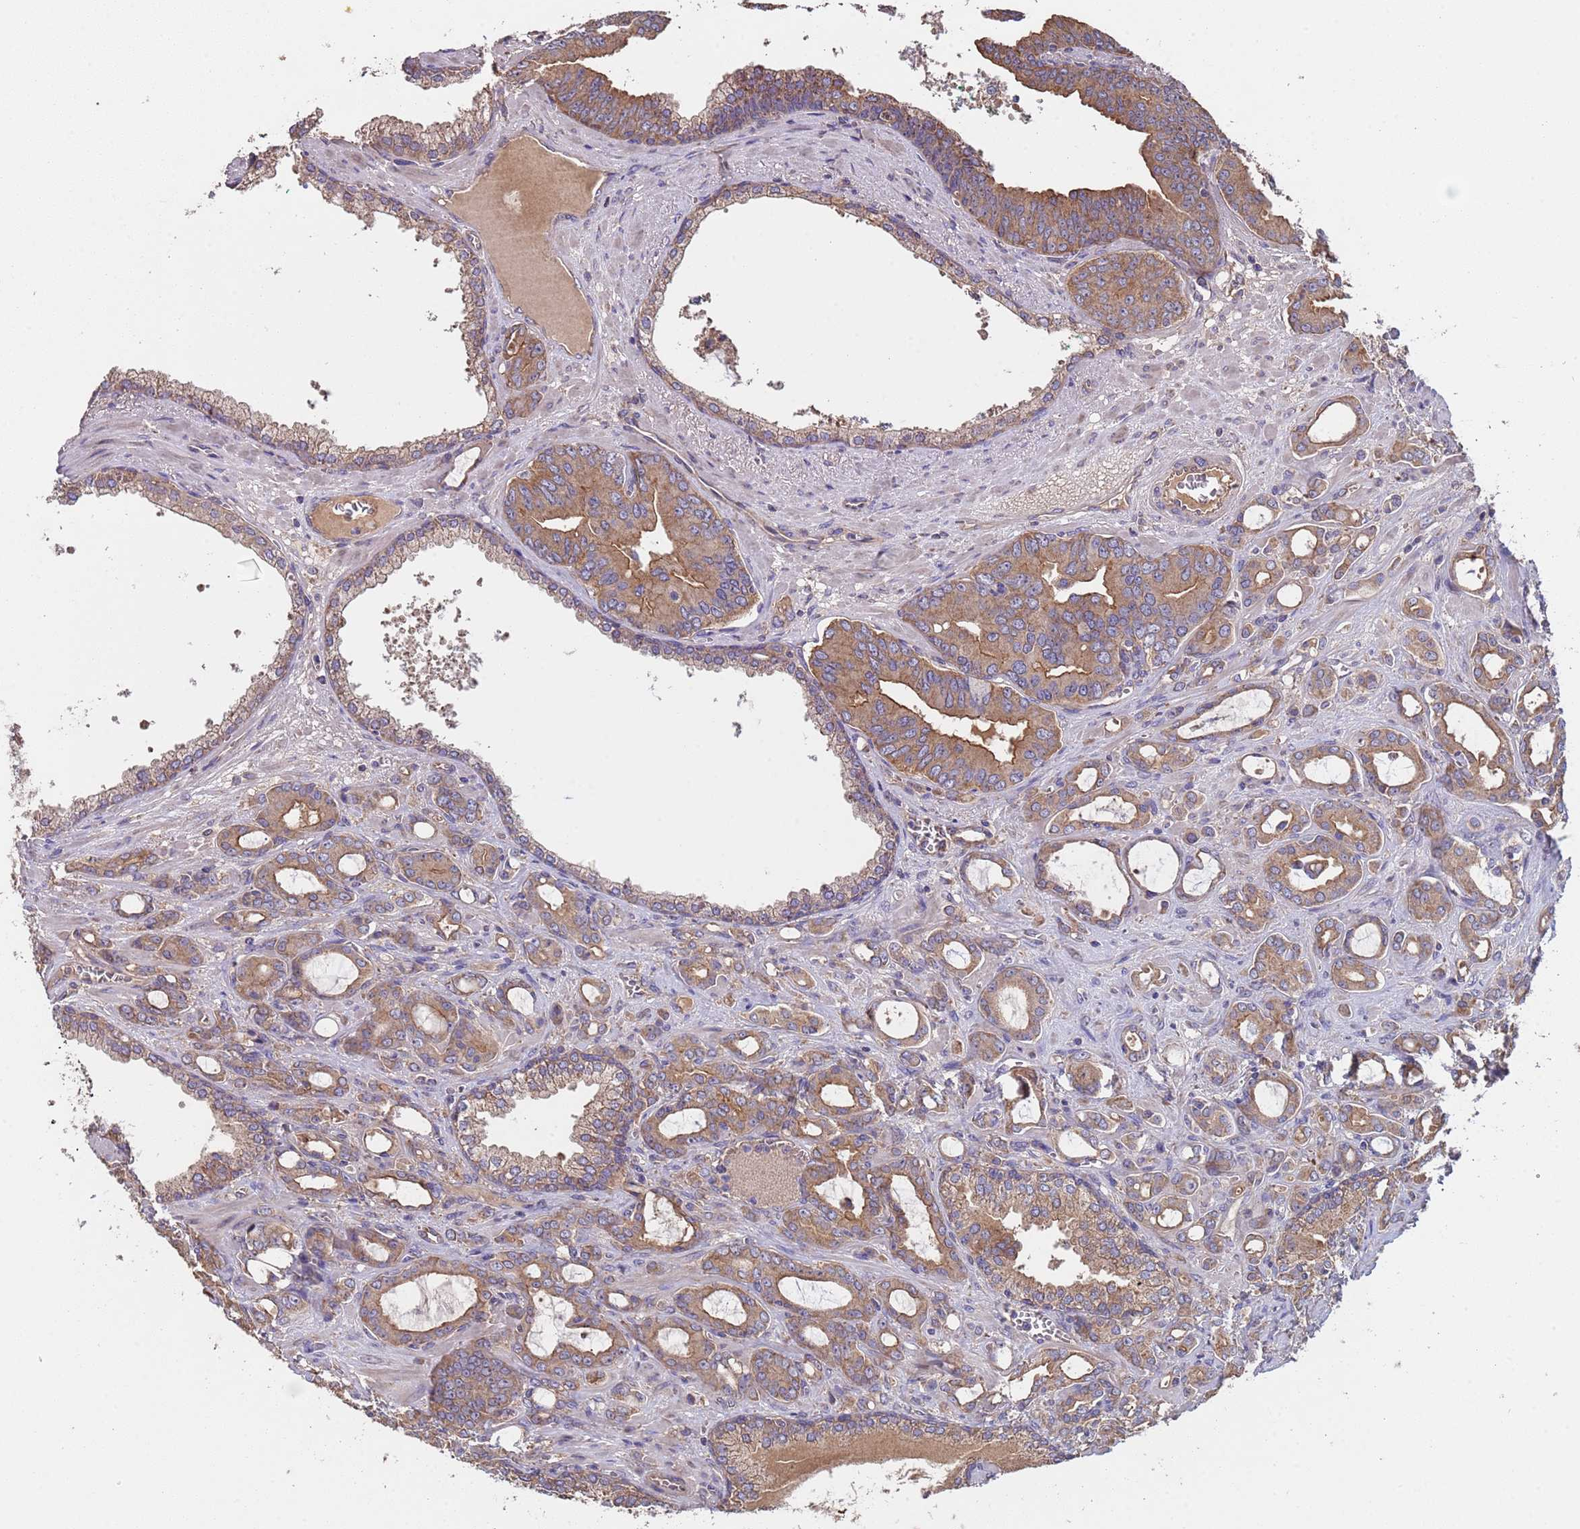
{"staining": {"intensity": "moderate", "quantity": ">75%", "location": "cytoplasmic/membranous"}, "tissue": "prostate cancer", "cell_type": "Tumor cells", "image_type": "cancer", "snomed": [{"axis": "morphology", "description": "Adenocarcinoma, High grade"}, {"axis": "topography", "description": "Prostate"}], "caption": "This image exhibits prostate cancer (high-grade adenocarcinoma) stained with immunohistochemistry (IHC) to label a protein in brown. The cytoplasmic/membranous of tumor cells show moderate positivity for the protein. Nuclei are counter-stained blue.", "gene": "EEF1AKMT1", "patient": {"sex": "male", "age": 72}}